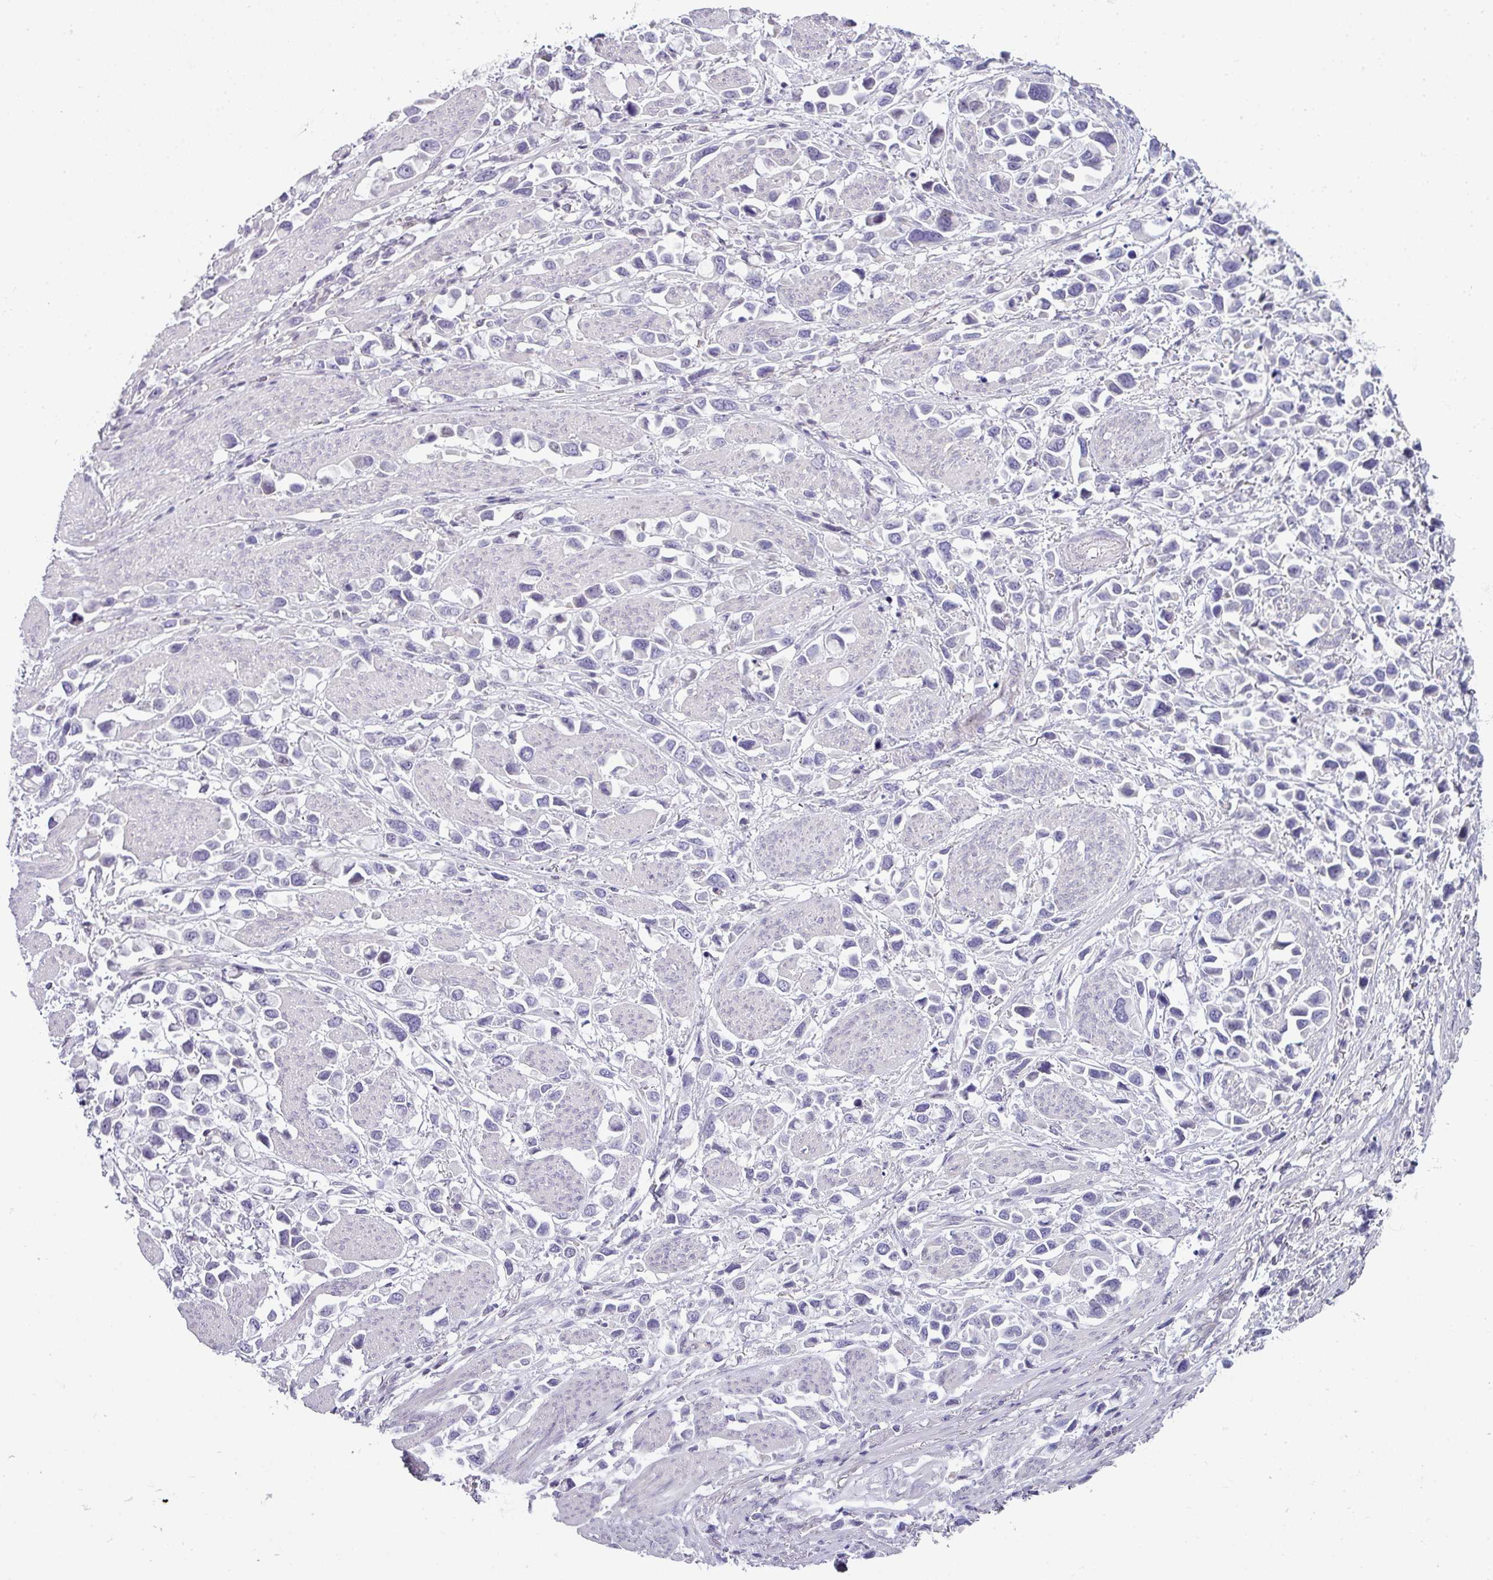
{"staining": {"intensity": "negative", "quantity": "none", "location": "none"}, "tissue": "stomach cancer", "cell_type": "Tumor cells", "image_type": "cancer", "snomed": [{"axis": "morphology", "description": "Adenocarcinoma, NOS"}, {"axis": "topography", "description": "Stomach"}], "caption": "Immunohistochemical staining of stomach cancer exhibits no significant expression in tumor cells.", "gene": "STAT5A", "patient": {"sex": "female", "age": 81}}